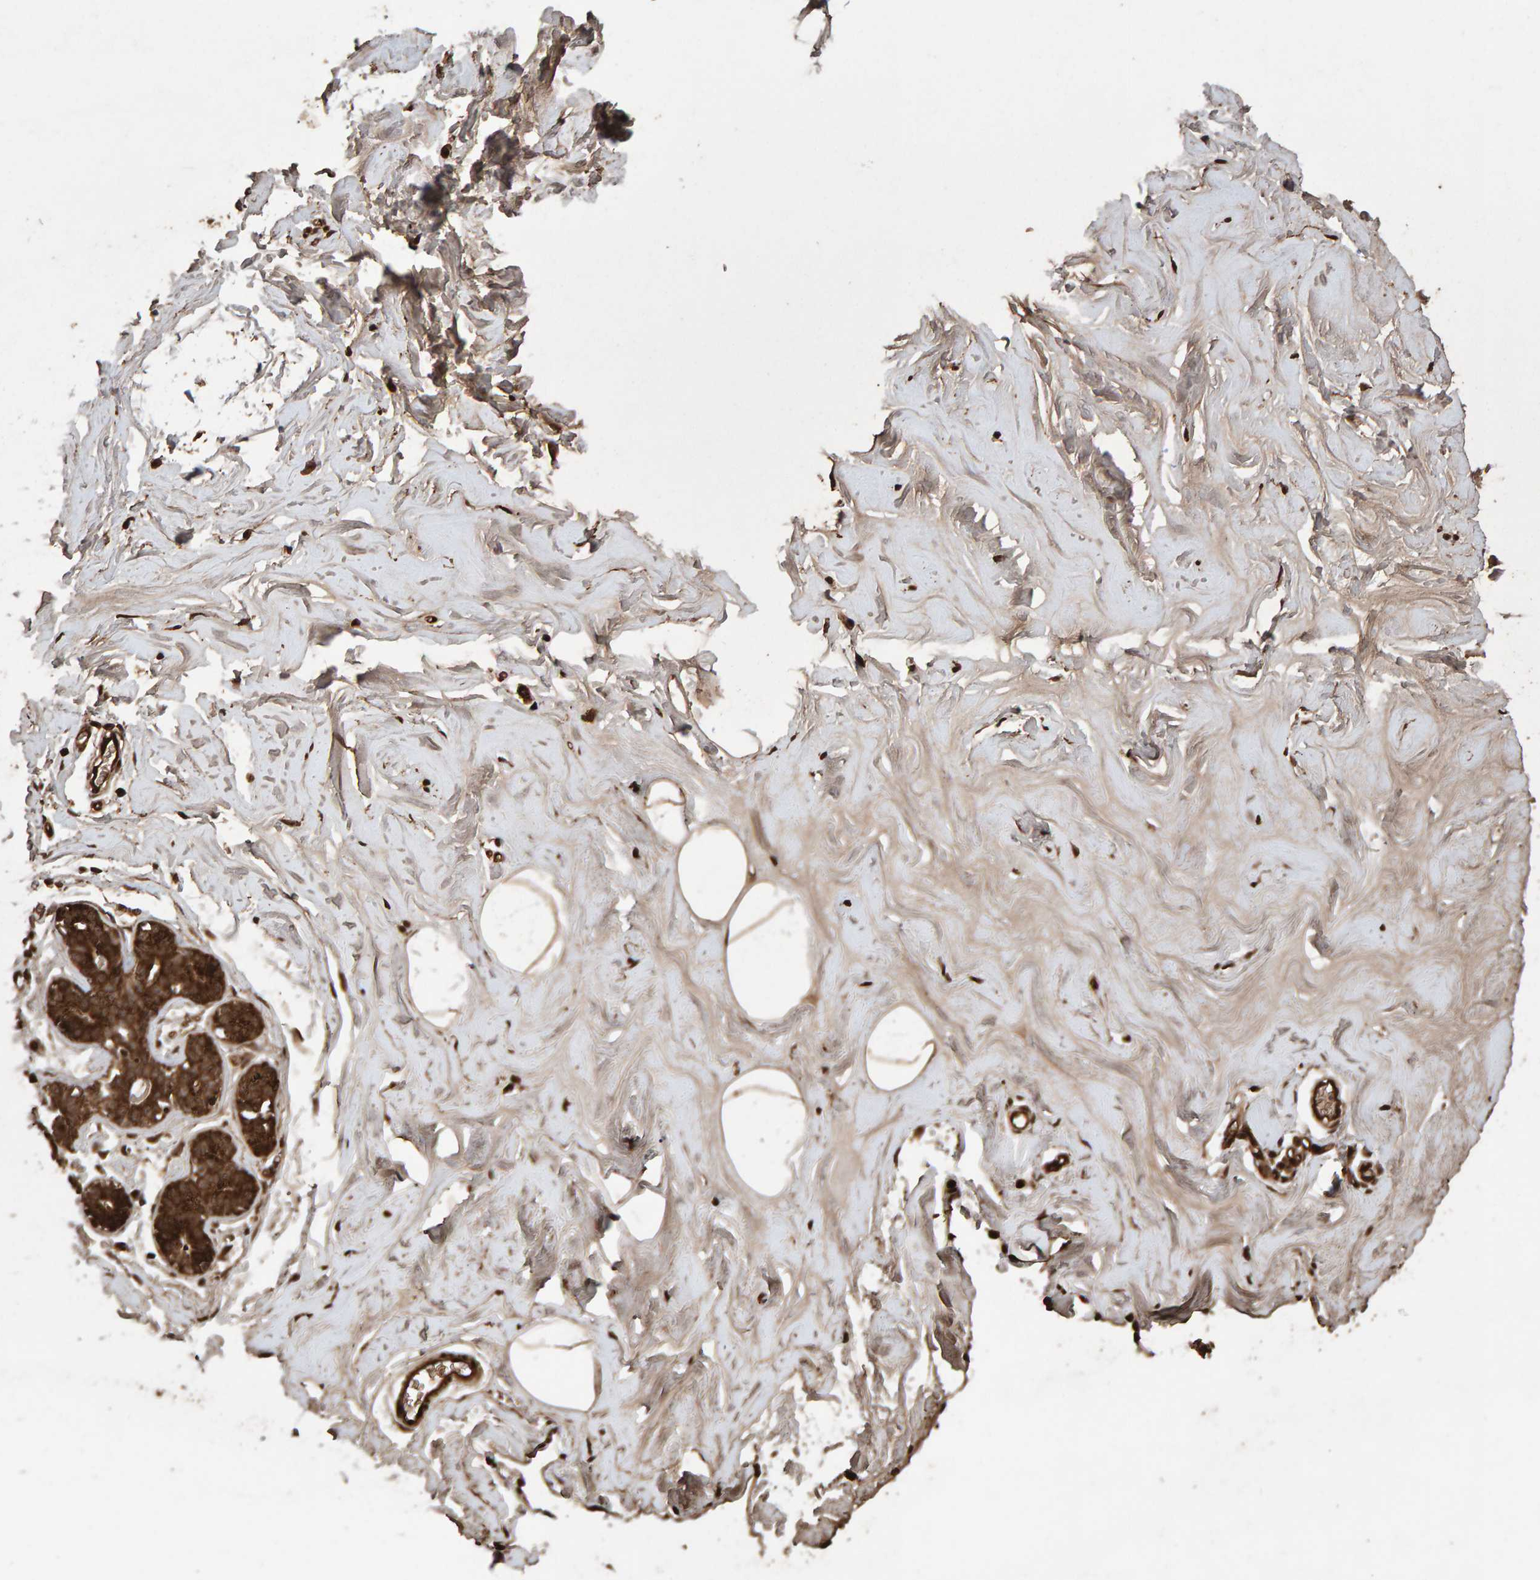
{"staining": {"intensity": "strong", "quantity": ">75%", "location": "cytoplasmic/membranous"}, "tissue": "adipose tissue", "cell_type": "Adipocytes", "image_type": "normal", "snomed": [{"axis": "morphology", "description": "Normal tissue, NOS"}, {"axis": "morphology", "description": "Fibrosis, NOS"}, {"axis": "topography", "description": "Breast"}, {"axis": "topography", "description": "Adipose tissue"}], "caption": "Brown immunohistochemical staining in benign adipose tissue exhibits strong cytoplasmic/membranous staining in about >75% of adipocytes. Using DAB (3,3'-diaminobenzidine) (brown) and hematoxylin (blue) stains, captured at high magnification using brightfield microscopy.", "gene": "OSBP2", "patient": {"sex": "female", "age": 39}}